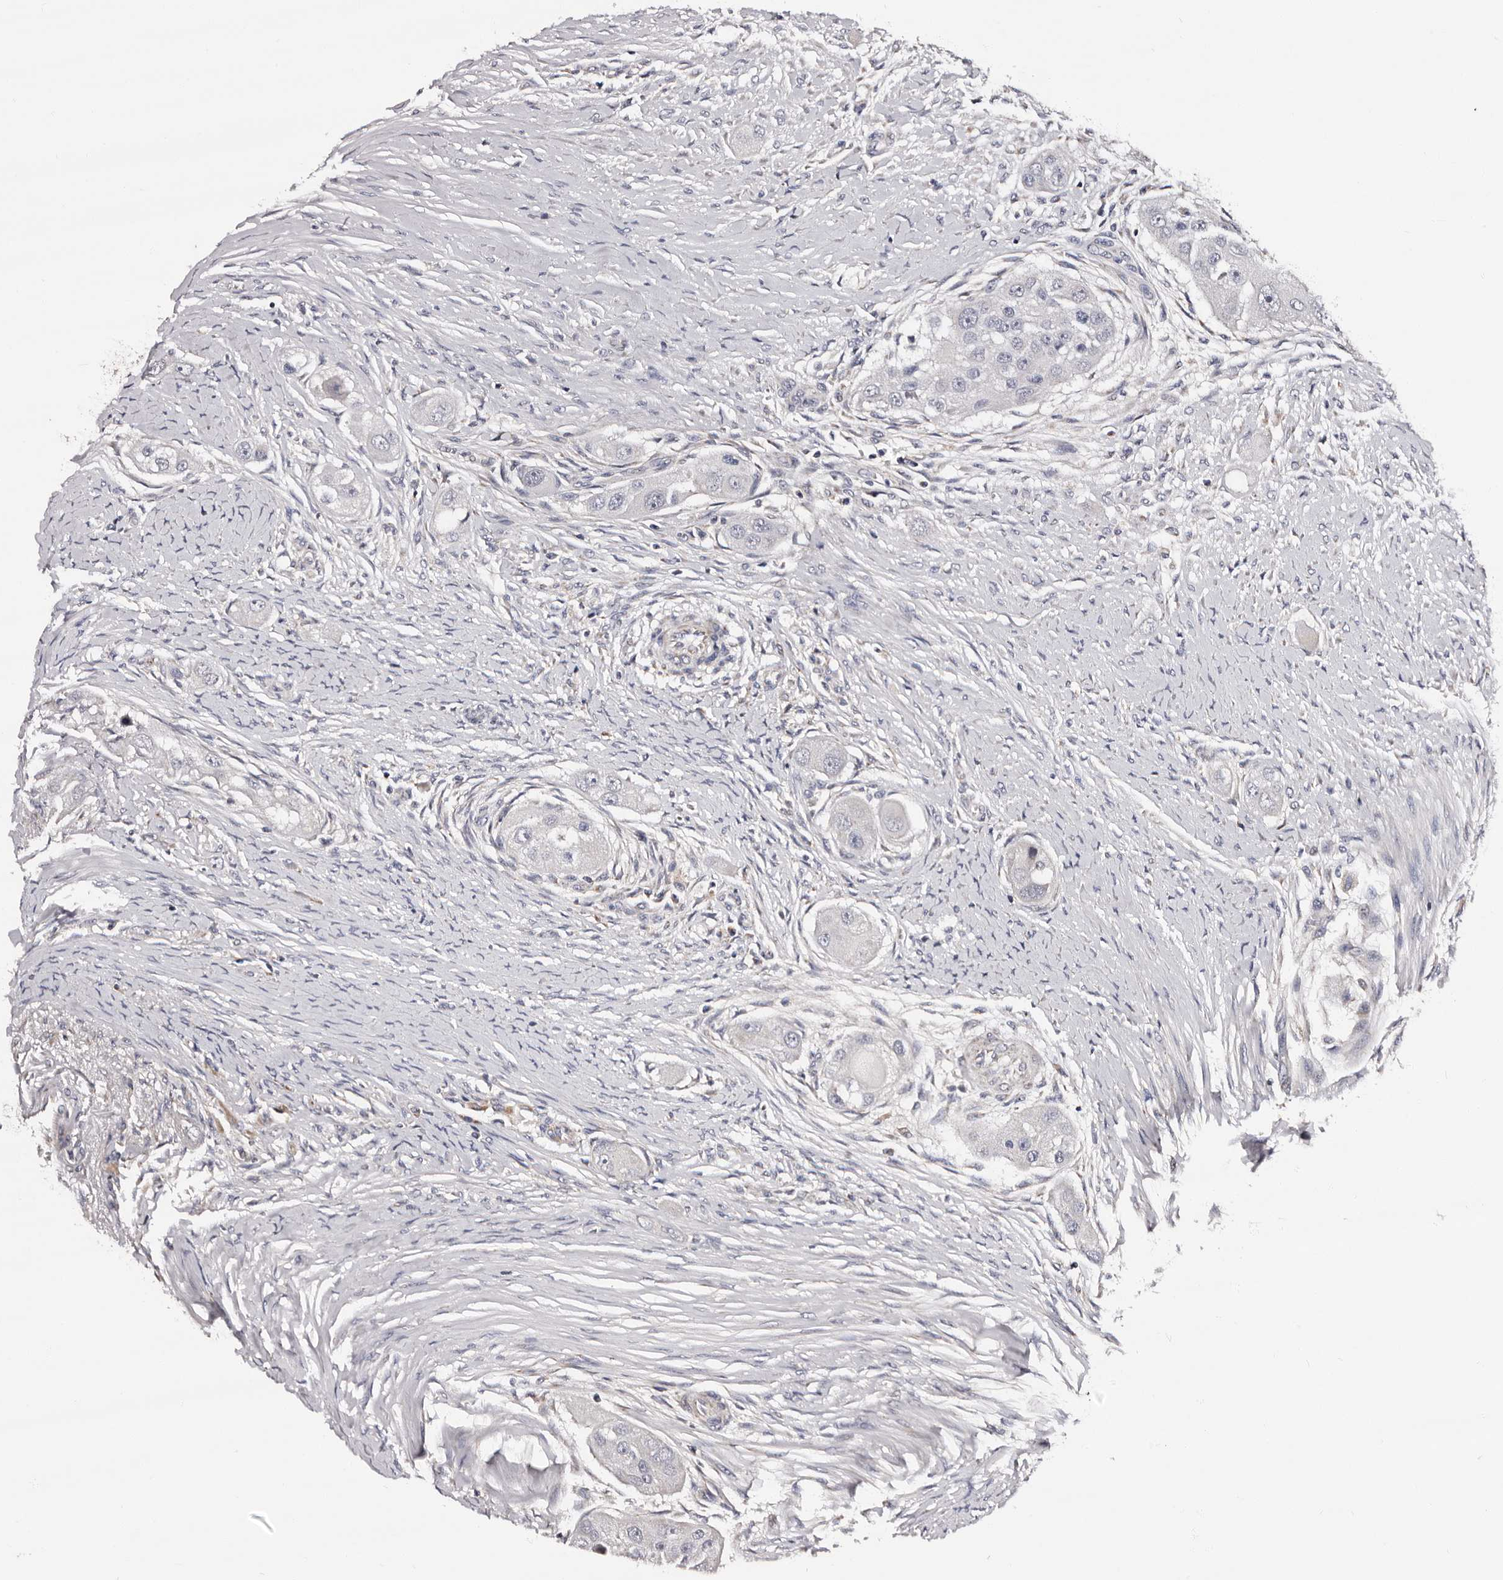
{"staining": {"intensity": "negative", "quantity": "none", "location": "none"}, "tissue": "head and neck cancer", "cell_type": "Tumor cells", "image_type": "cancer", "snomed": [{"axis": "morphology", "description": "Normal tissue, NOS"}, {"axis": "morphology", "description": "Squamous cell carcinoma, NOS"}, {"axis": "topography", "description": "Skeletal muscle"}, {"axis": "topography", "description": "Head-Neck"}], "caption": "Tumor cells show no significant protein positivity in head and neck squamous cell carcinoma. (Stains: DAB (3,3'-diaminobenzidine) immunohistochemistry (IHC) with hematoxylin counter stain, Microscopy: brightfield microscopy at high magnification).", "gene": "TAF4B", "patient": {"sex": "male", "age": 51}}